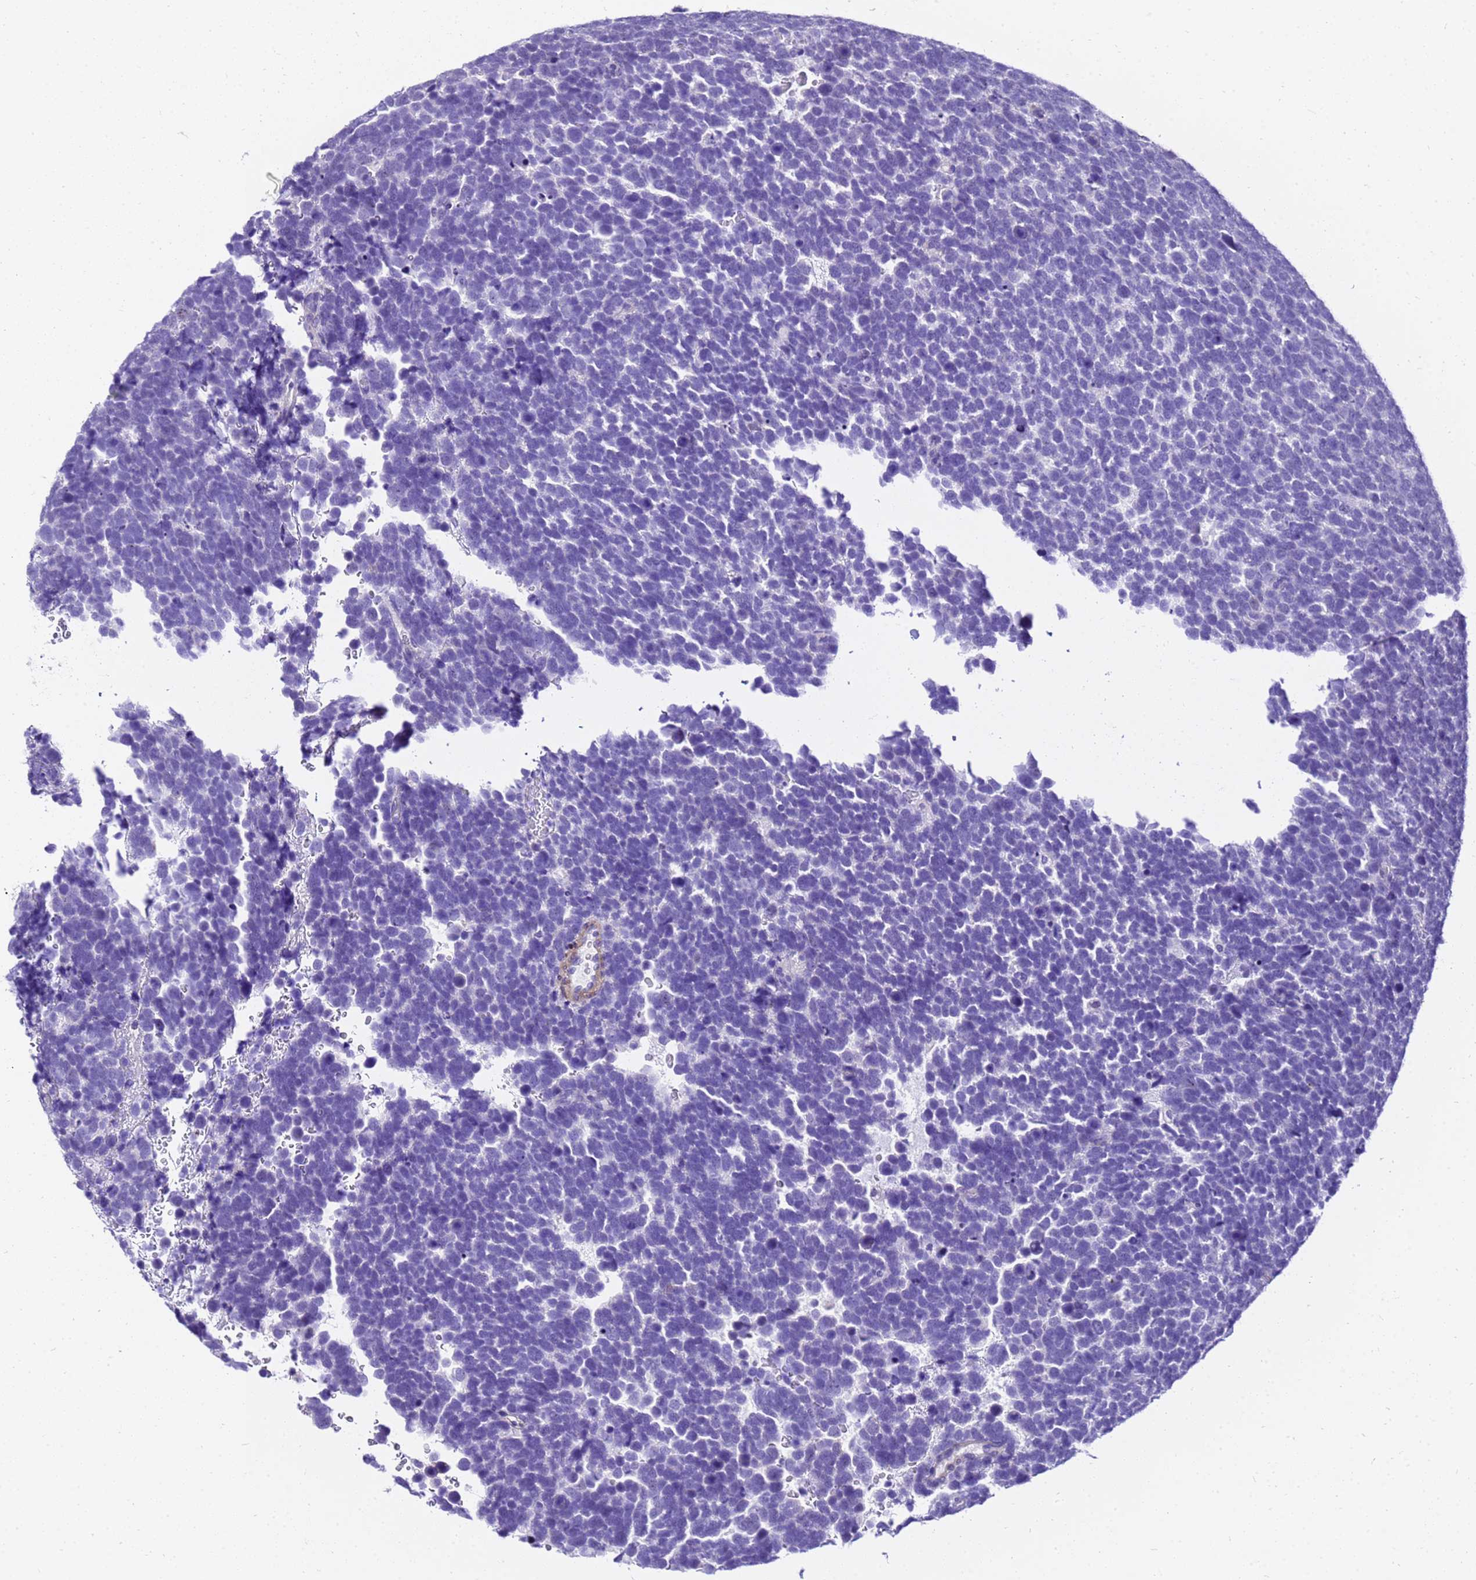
{"staining": {"intensity": "negative", "quantity": "none", "location": "none"}, "tissue": "urothelial cancer", "cell_type": "Tumor cells", "image_type": "cancer", "snomed": [{"axis": "morphology", "description": "Urothelial carcinoma, High grade"}, {"axis": "topography", "description": "Urinary bladder"}], "caption": "Urothelial carcinoma (high-grade) was stained to show a protein in brown. There is no significant staining in tumor cells.", "gene": "HSPB6", "patient": {"sex": "female", "age": 82}}